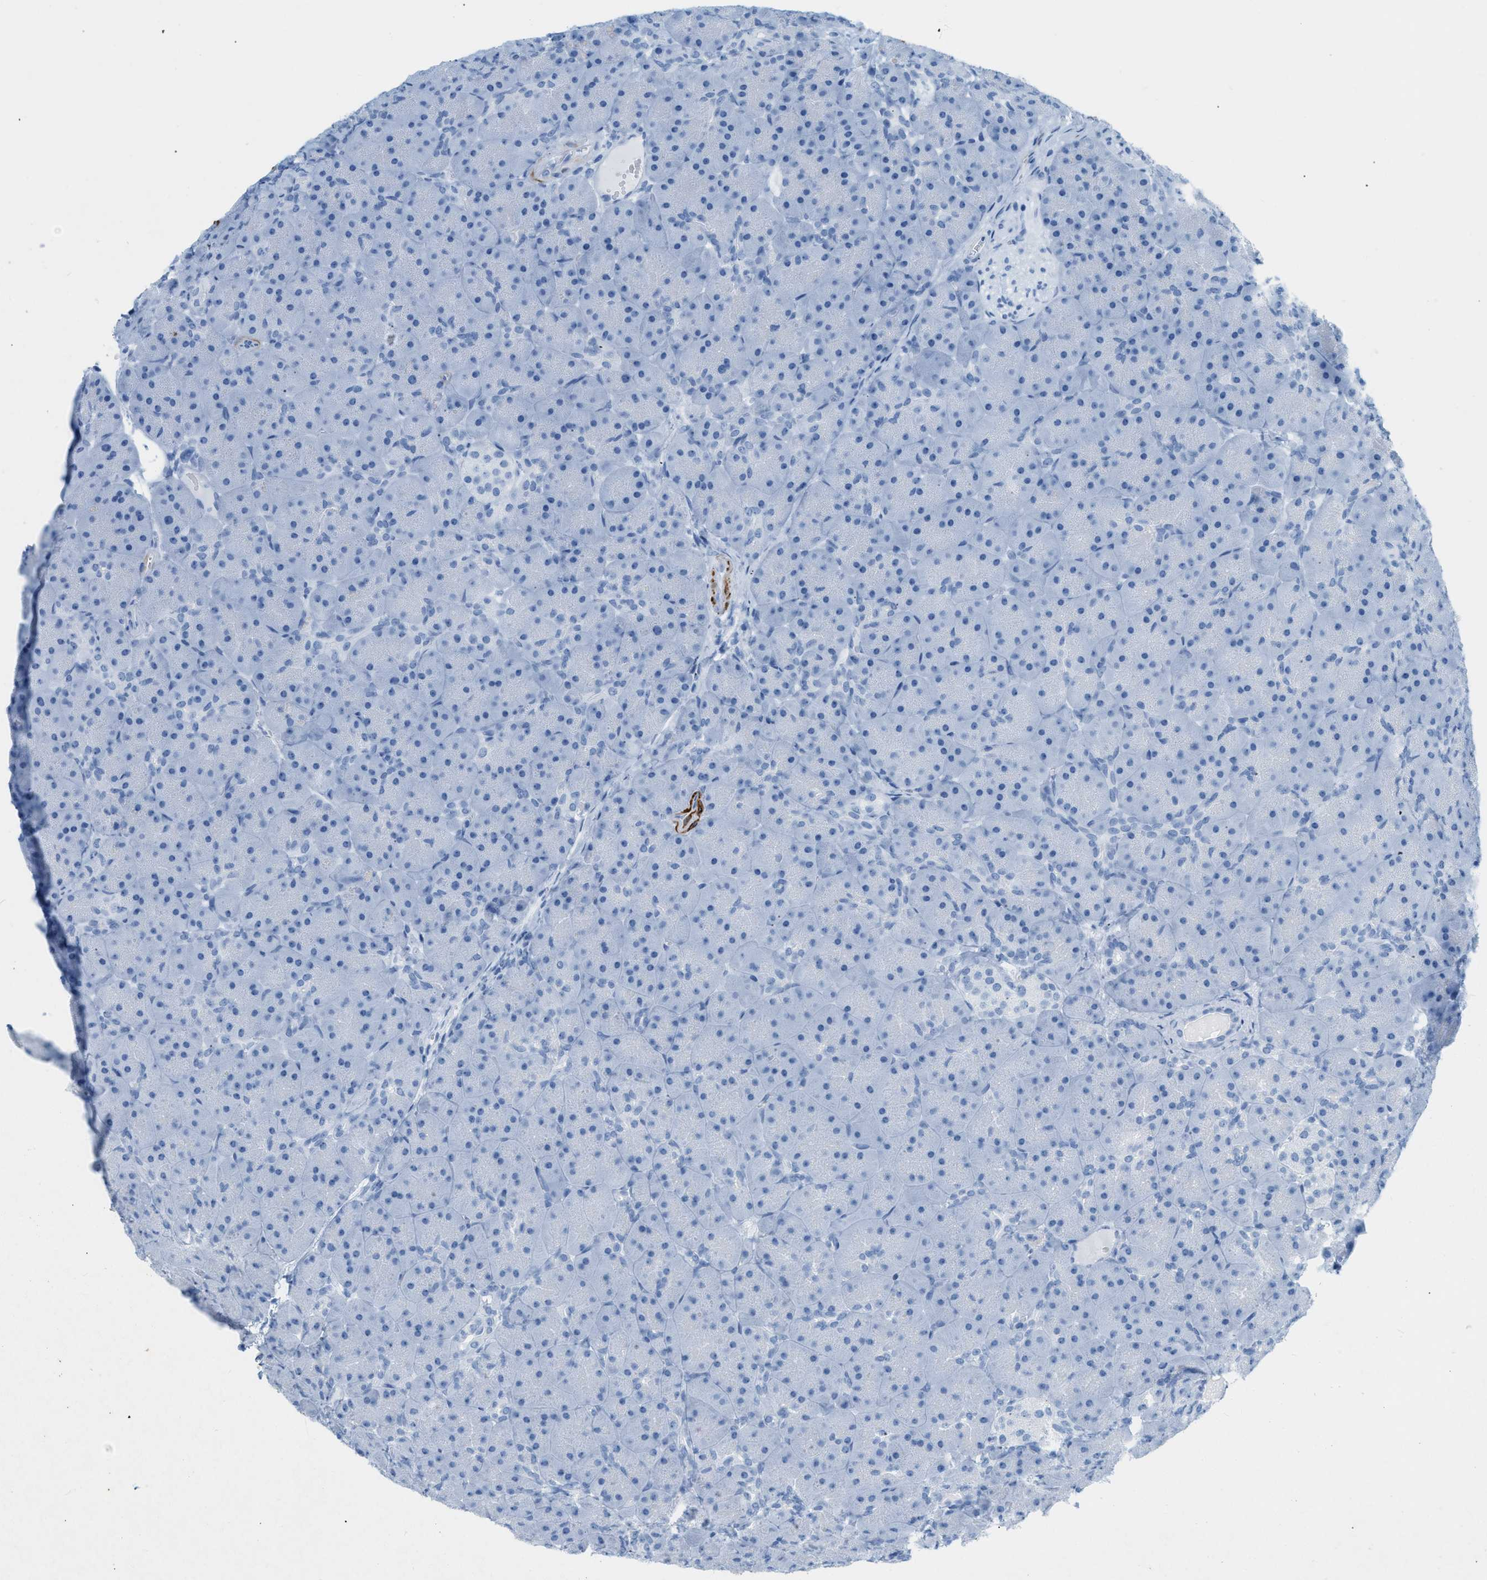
{"staining": {"intensity": "negative", "quantity": "none", "location": "none"}, "tissue": "pancreas", "cell_type": "Exocrine glandular cells", "image_type": "normal", "snomed": [{"axis": "morphology", "description": "Normal tissue, NOS"}, {"axis": "topography", "description": "Pancreas"}], "caption": "DAB (3,3'-diaminobenzidine) immunohistochemical staining of benign human pancreas exhibits no significant expression in exocrine glandular cells.", "gene": "DES", "patient": {"sex": "male", "age": 66}}